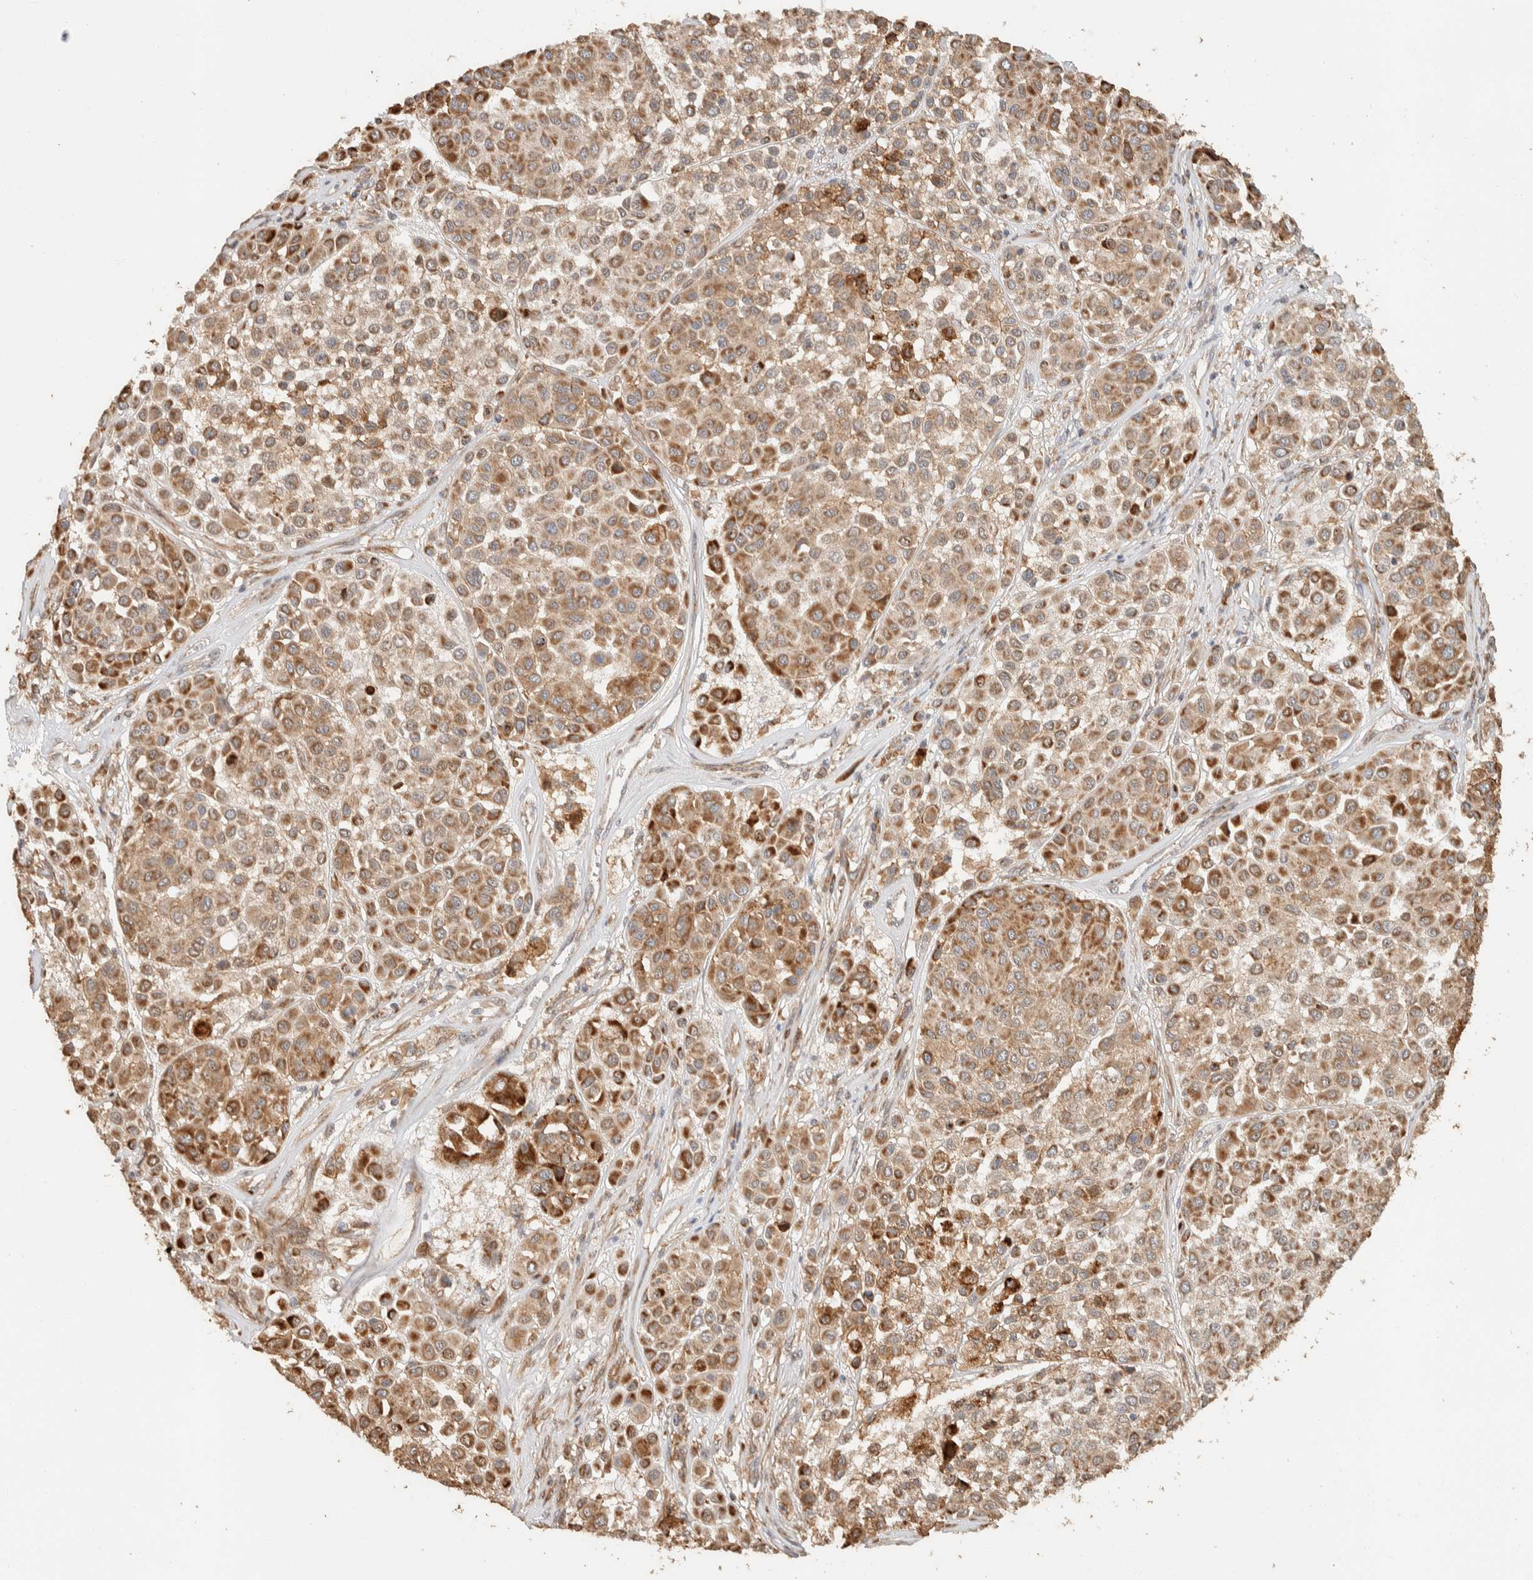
{"staining": {"intensity": "moderate", "quantity": ">75%", "location": "cytoplasmic/membranous"}, "tissue": "melanoma", "cell_type": "Tumor cells", "image_type": "cancer", "snomed": [{"axis": "morphology", "description": "Malignant melanoma, Metastatic site"}, {"axis": "topography", "description": "Soft tissue"}], "caption": "About >75% of tumor cells in human melanoma exhibit moderate cytoplasmic/membranous protein staining as visualized by brown immunohistochemical staining.", "gene": "KIF9", "patient": {"sex": "male", "age": 41}}